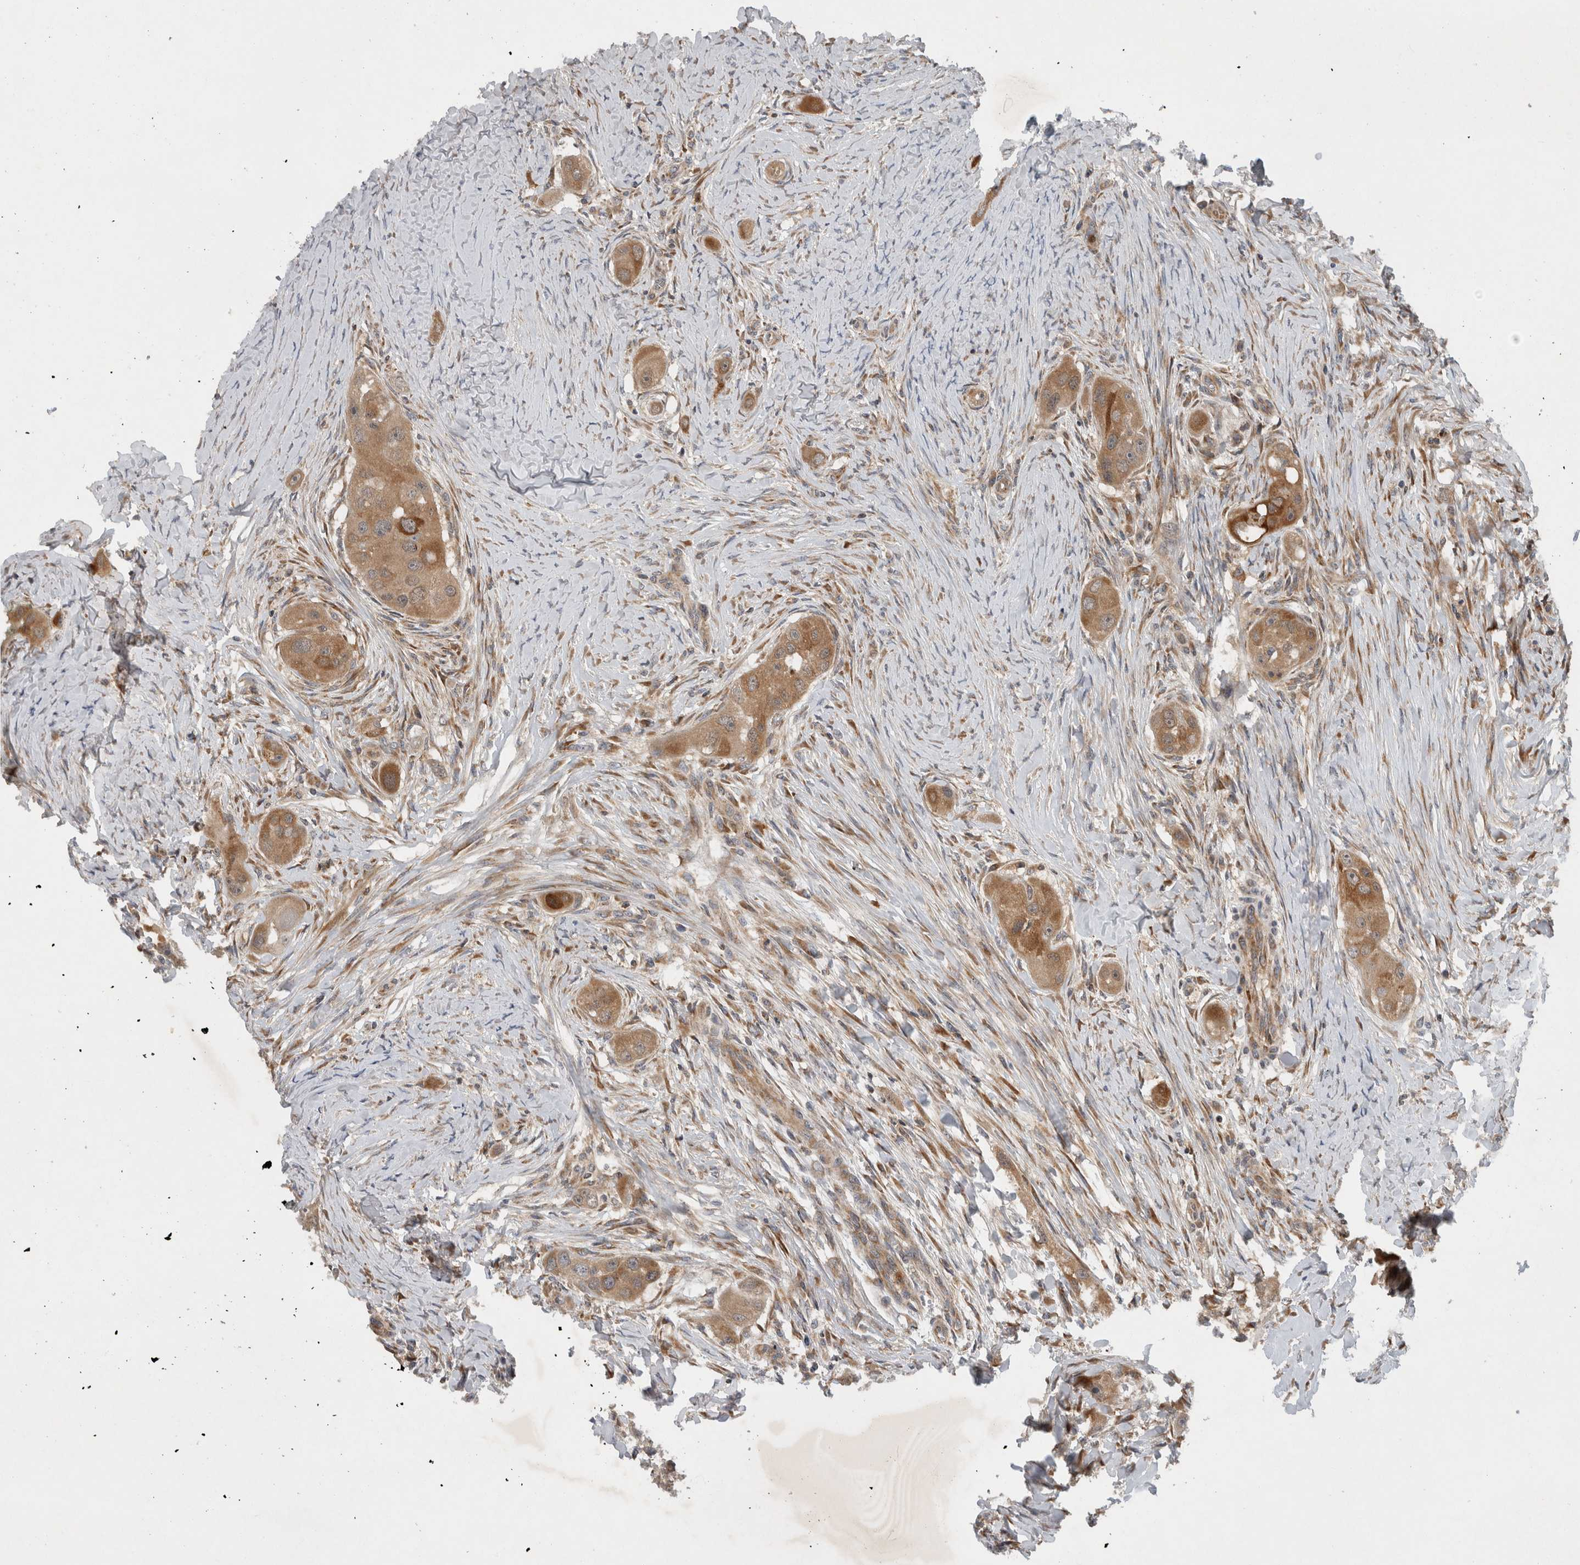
{"staining": {"intensity": "moderate", "quantity": ">75%", "location": "cytoplasmic/membranous"}, "tissue": "head and neck cancer", "cell_type": "Tumor cells", "image_type": "cancer", "snomed": [{"axis": "morphology", "description": "Normal tissue, NOS"}, {"axis": "morphology", "description": "Squamous cell carcinoma, NOS"}, {"axis": "topography", "description": "Skeletal muscle"}, {"axis": "topography", "description": "Head-Neck"}], "caption": "Squamous cell carcinoma (head and neck) tissue reveals moderate cytoplasmic/membranous staining in approximately >75% of tumor cells", "gene": "PDCD2", "patient": {"sex": "male", "age": 51}}